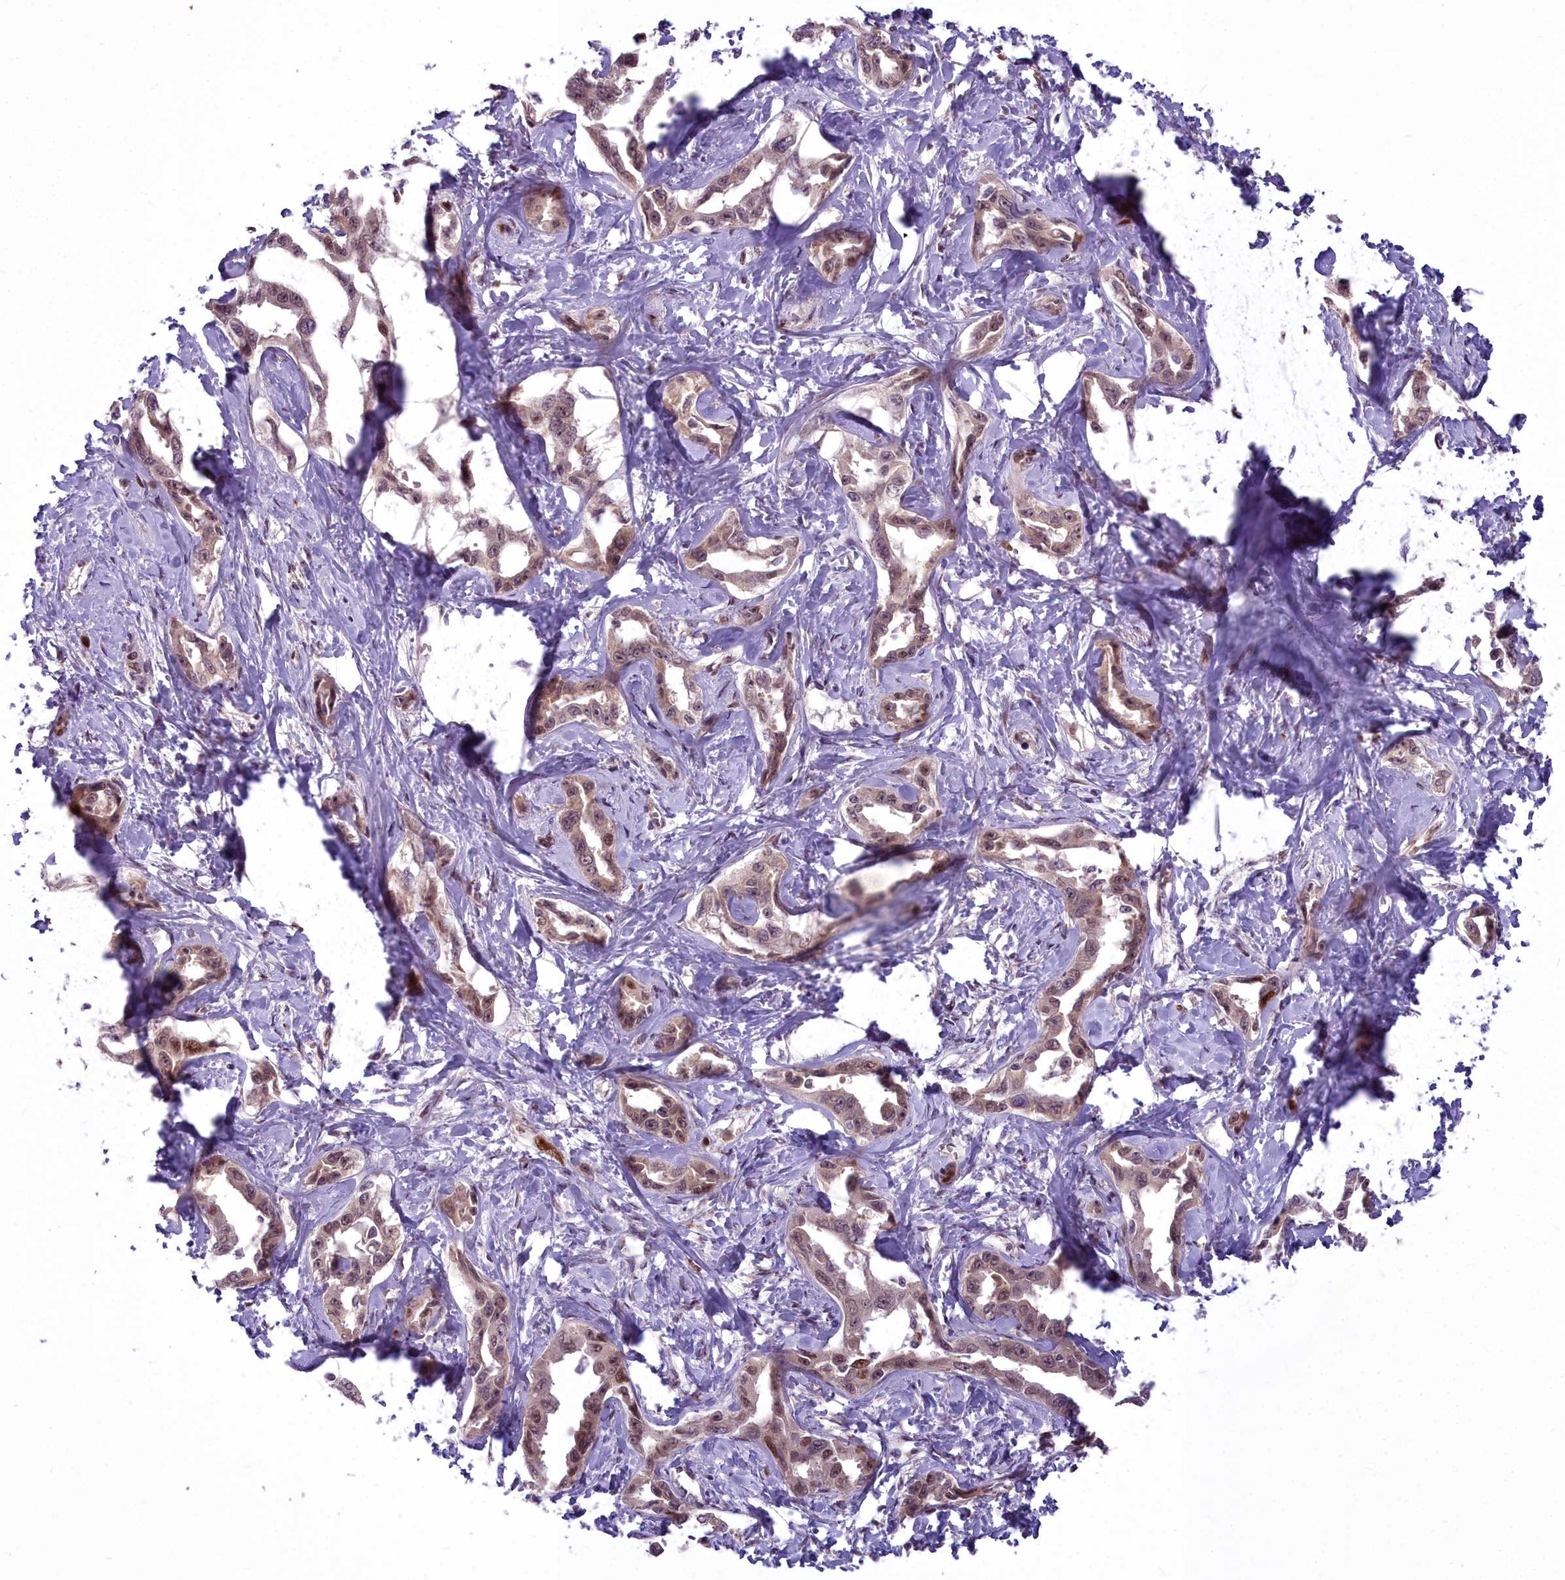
{"staining": {"intensity": "weak", "quantity": ">75%", "location": "nuclear"}, "tissue": "liver cancer", "cell_type": "Tumor cells", "image_type": "cancer", "snomed": [{"axis": "morphology", "description": "Cholangiocarcinoma"}, {"axis": "topography", "description": "Liver"}], "caption": "Immunohistochemical staining of human liver cancer displays low levels of weak nuclear expression in about >75% of tumor cells. The staining was performed using DAB, with brown indicating positive protein expression. Nuclei are stained blue with hematoxylin.", "gene": "AP1M1", "patient": {"sex": "male", "age": 59}}